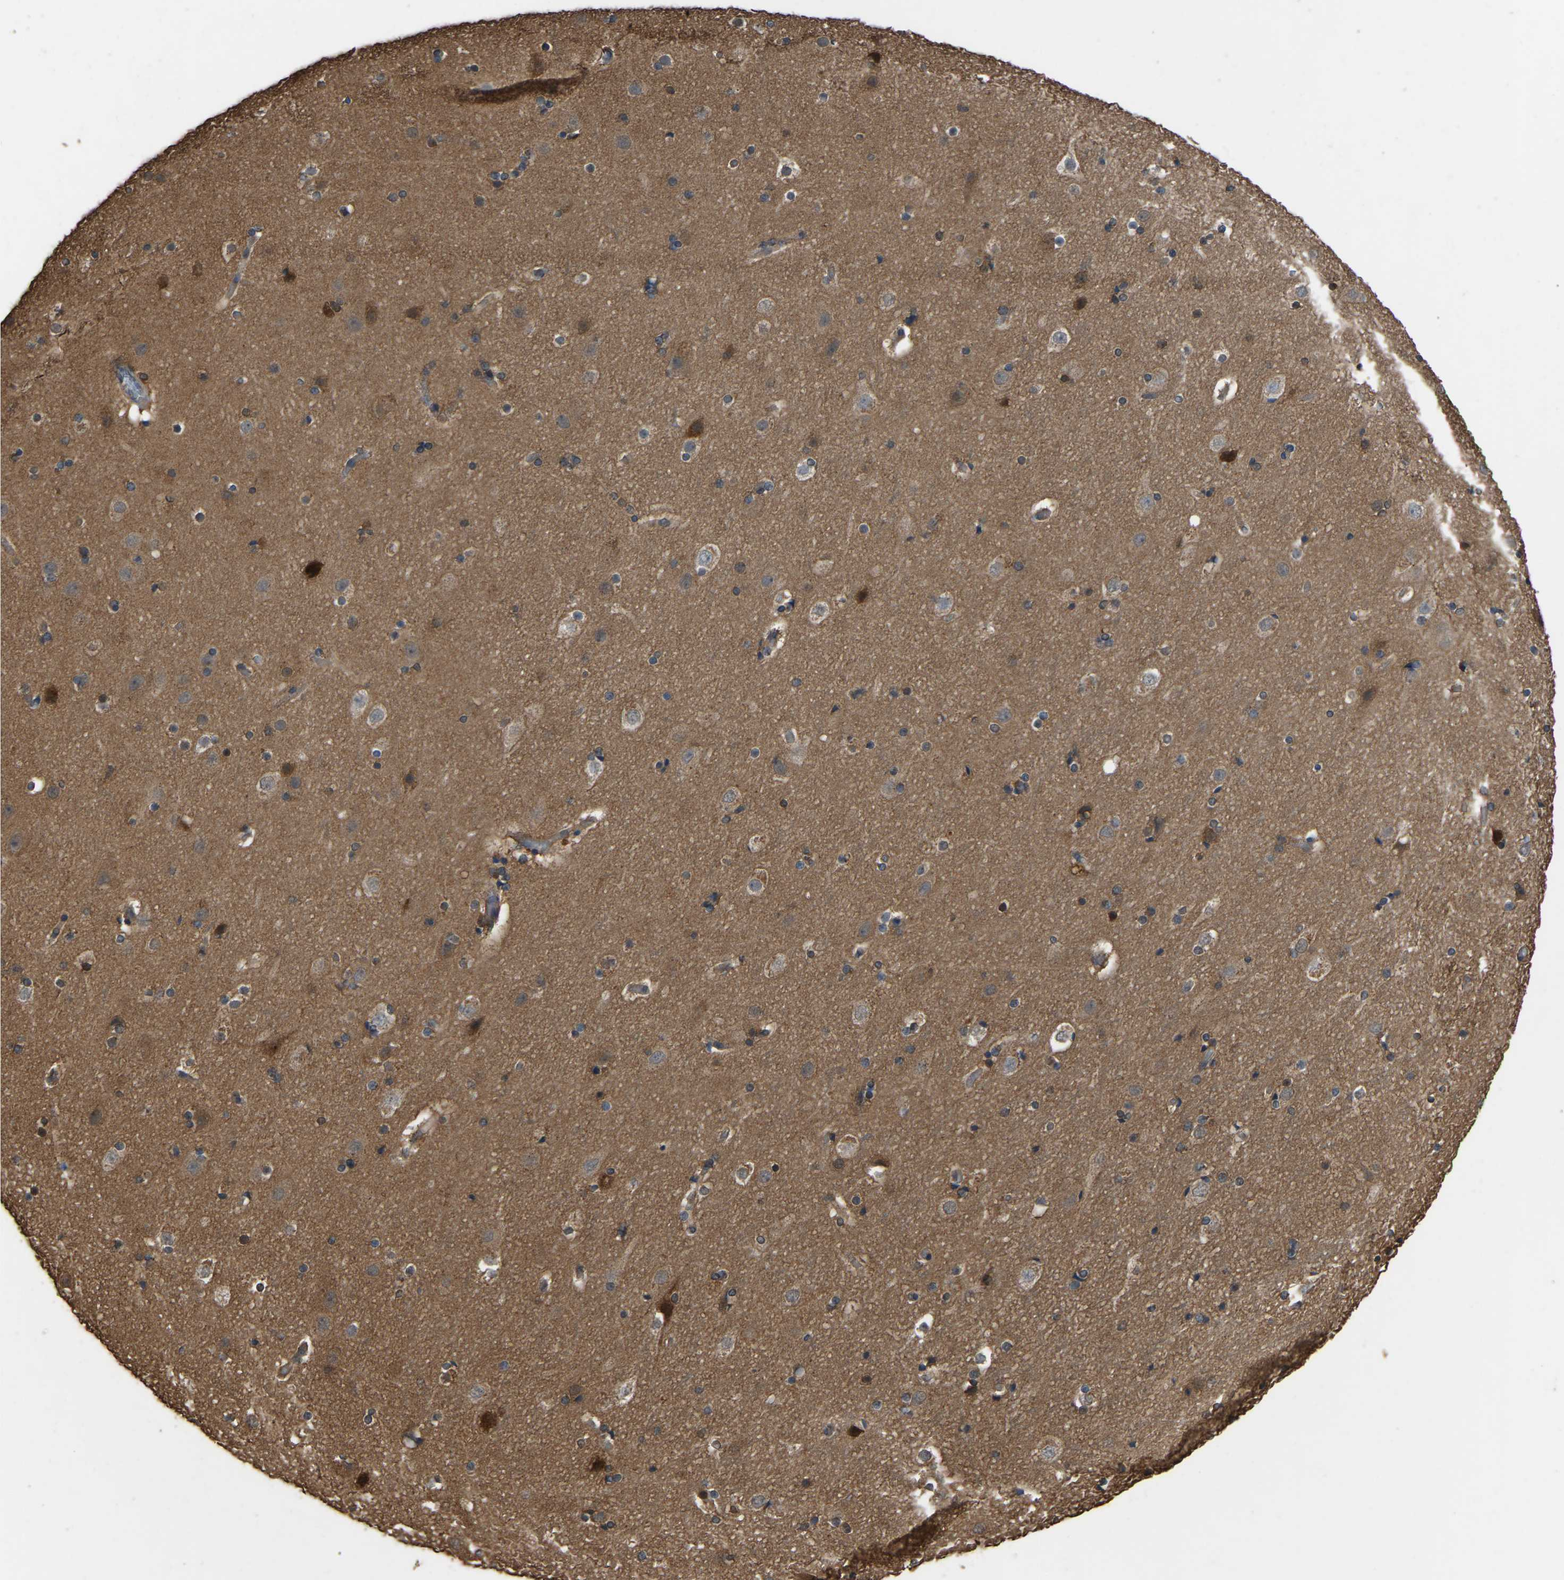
{"staining": {"intensity": "moderate", "quantity": "<25%", "location": "cytoplasmic/membranous"}, "tissue": "cerebral cortex", "cell_type": "Endothelial cells", "image_type": "normal", "snomed": [{"axis": "morphology", "description": "Normal tissue, NOS"}, {"axis": "topography", "description": "Cerebral cortex"}], "caption": "Human cerebral cortex stained for a protein (brown) shows moderate cytoplasmic/membranous positive staining in about <25% of endothelial cells.", "gene": "FHIT", "patient": {"sex": "male", "age": 57}}